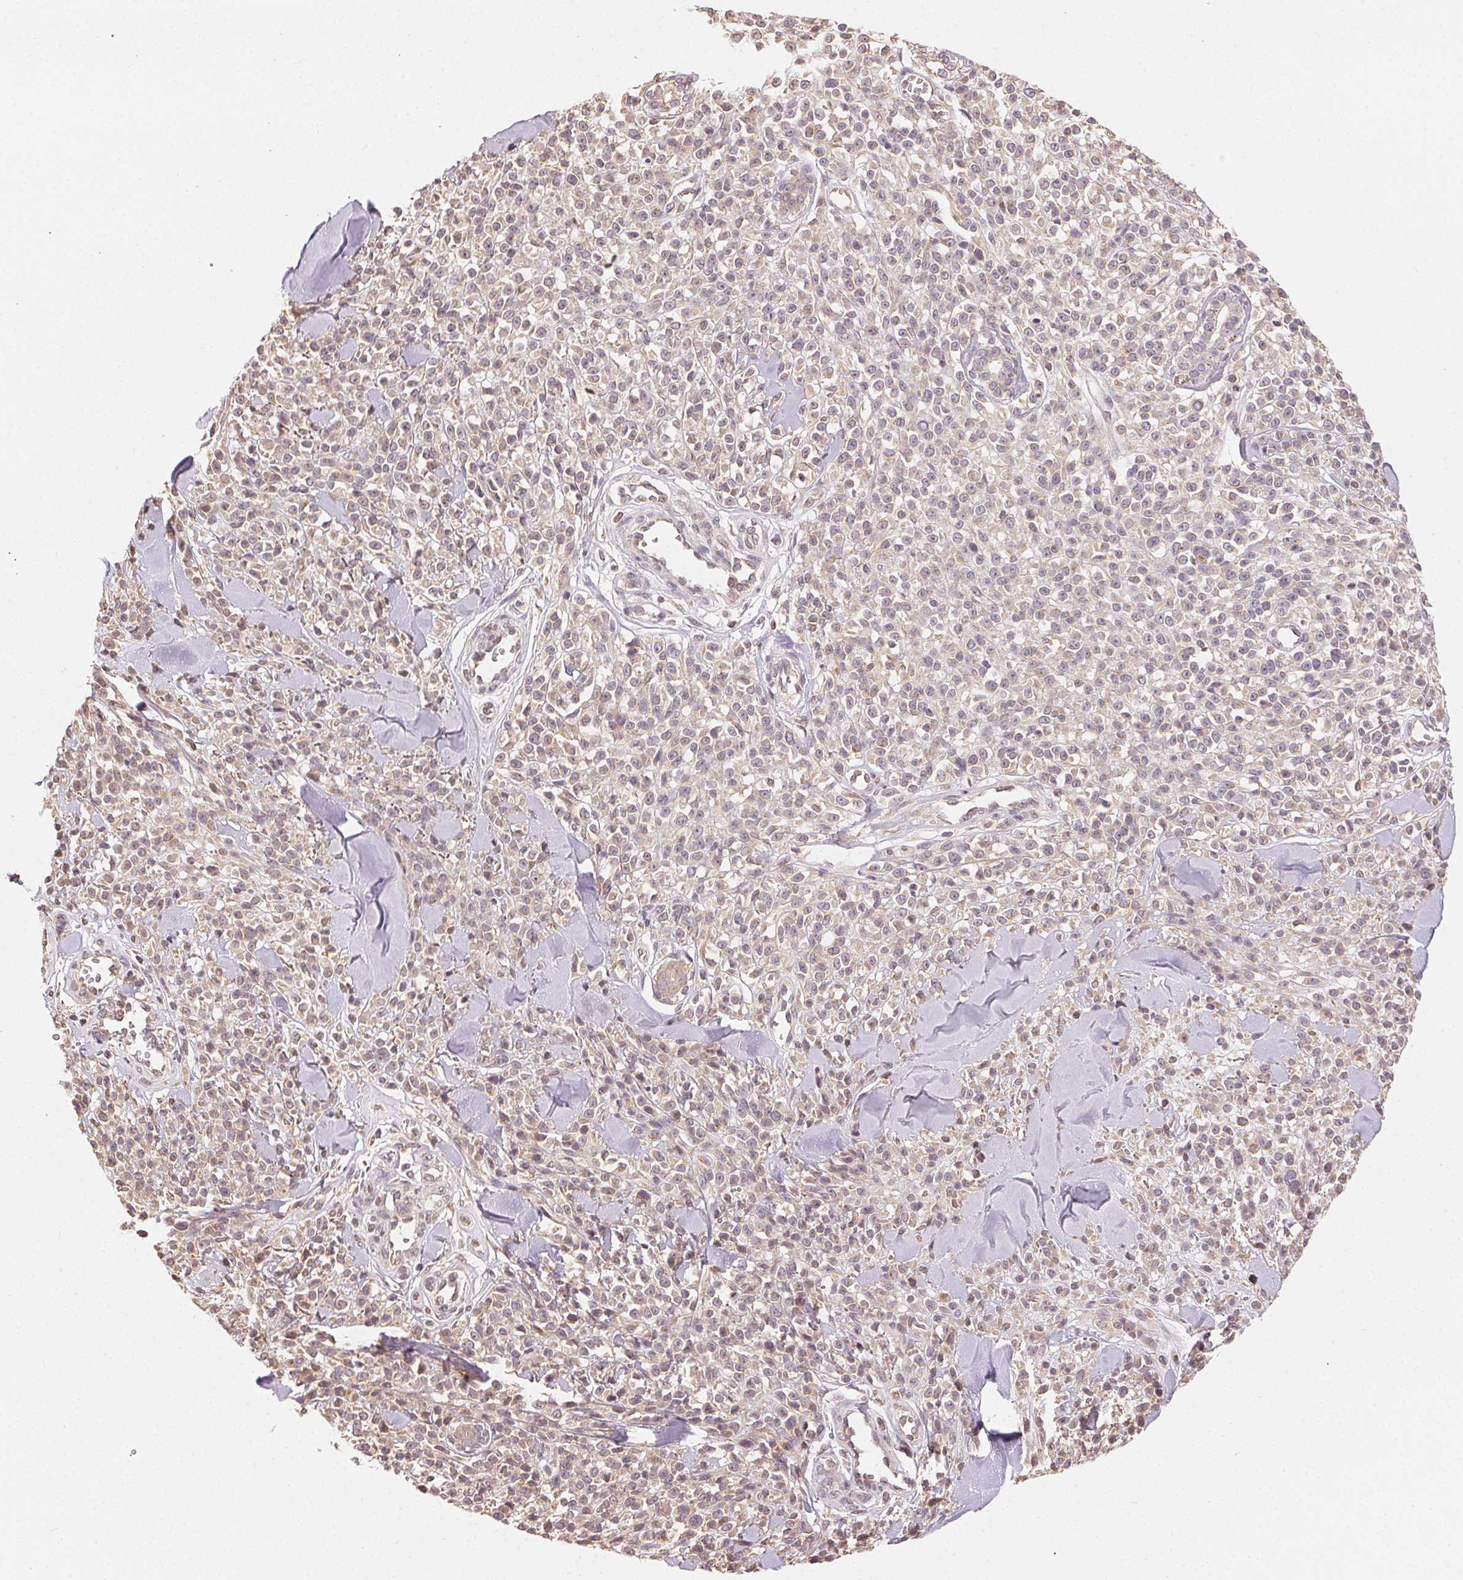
{"staining": {"intensity": "weak", "quantity": "<25%", "location": "cytoplasmic/membranous"}, "tissue": "melanoma", "cell_type": "Tumor cells", "image_type": "cancer", "snomed": [{"axis": "morphology", "description": "Malignant melanoma, NOS"}, {"axis": "topography", "description": "Skin"}, {"axis": "topography", "description": "Skin of trunk"}], "caption": "Human melanoma stained for a protein using immunohistochemistry exhibits no expression in tumor cells.", "gene": "SEZ6L2", "patient": {"sex": "male", "age": 74}}